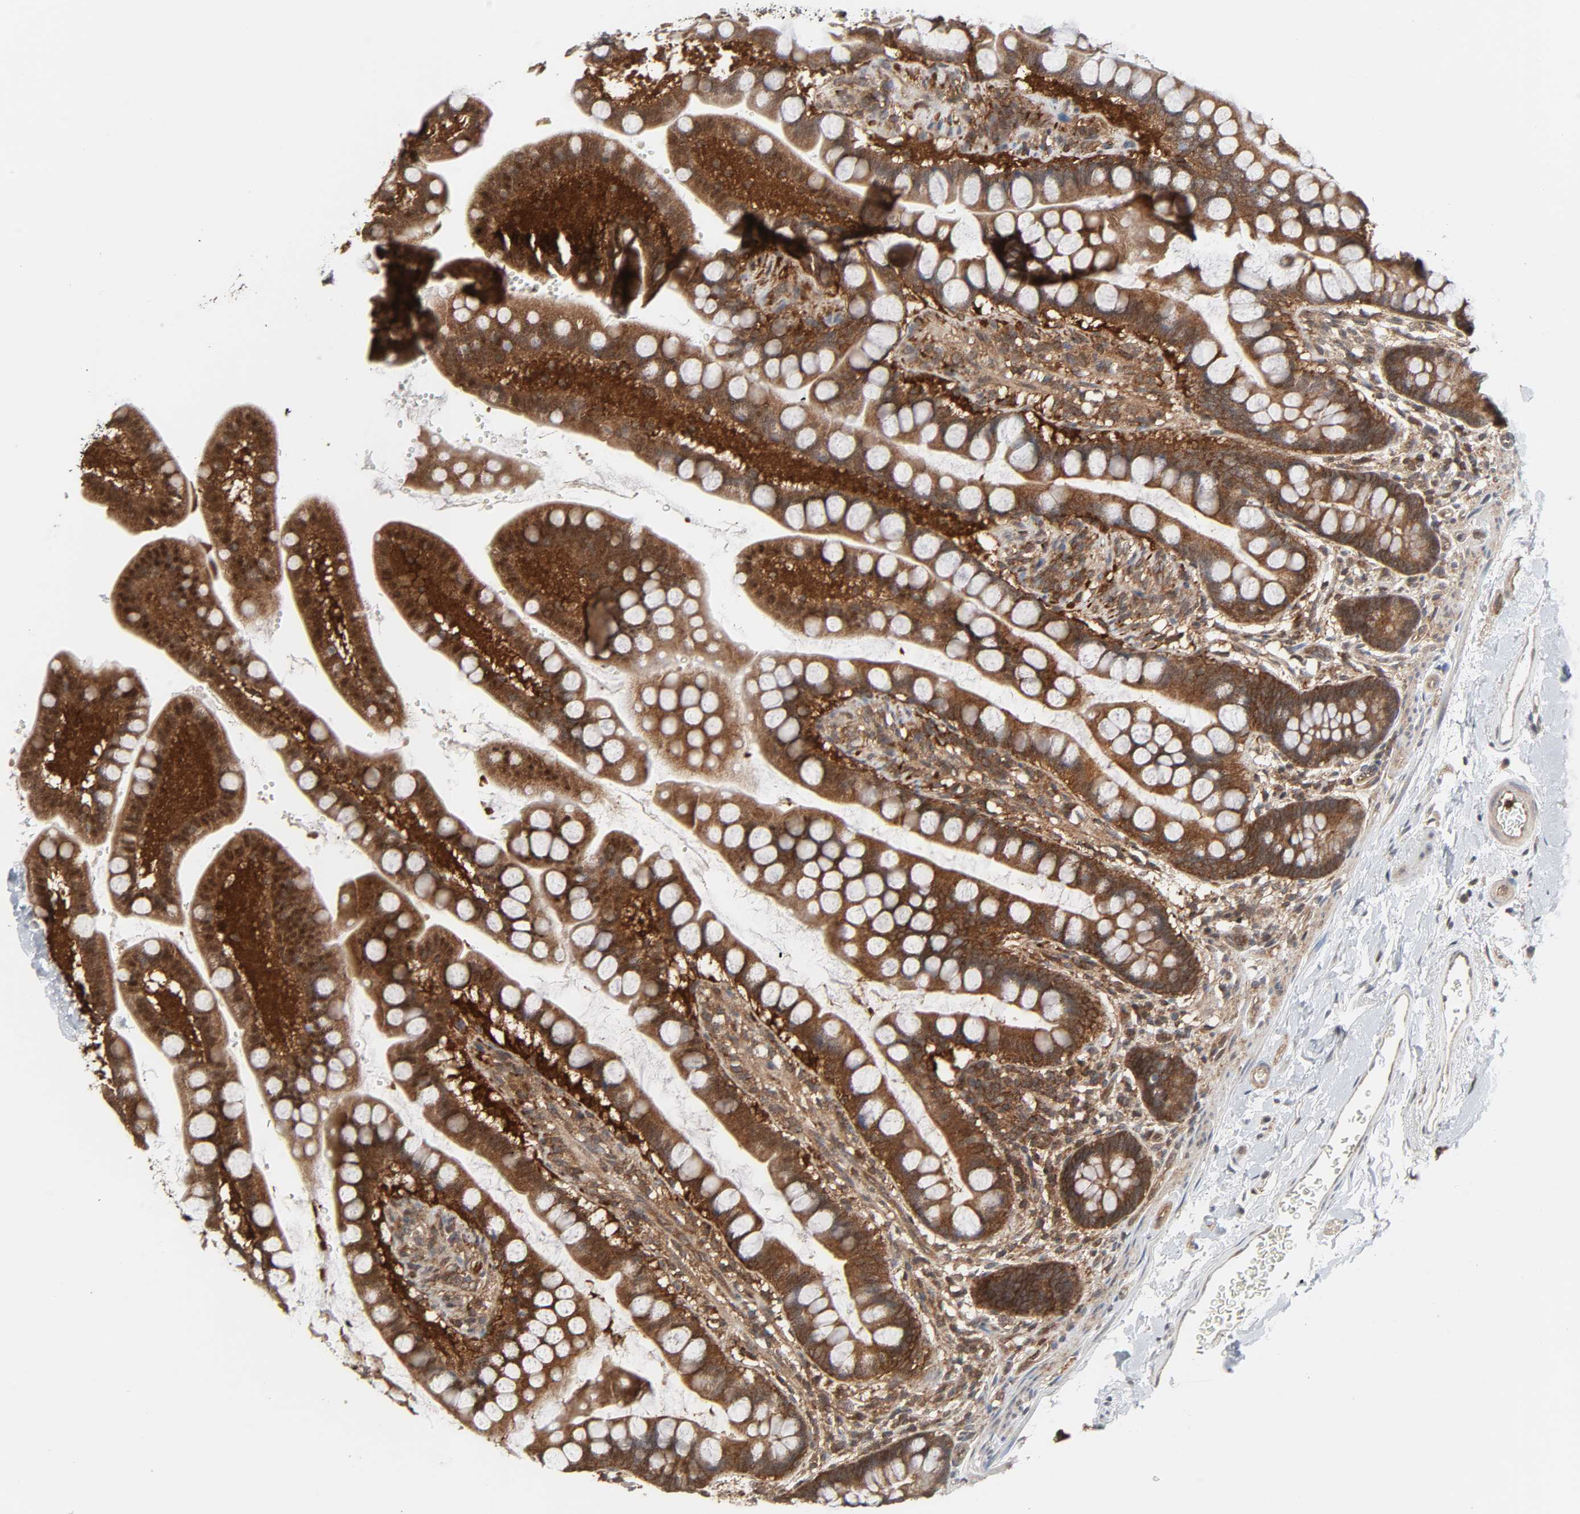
{"staining": {"intensity": "strong", "quantity": ">75%", "location": "cytoplasmic/membranous"}, "tissue": "small intestine", "cell_type": "Glandular cells", "image_type": "normal", "snomed": [{"axis": "morphology", "description": "Normal tissue, NOS"}, {"axis": "topography", "description": "Small intestine"}], "caption": "High-magnification brightfield microscopy of benign small intestine stained with DAB (3,3'-diaminobenzidine) (brown) and counterstained with hematoxylin (blue). glandular cells exhibit strong cytoplasmic/membranous staining is identified in approximately>75% of cells.", "gene": "GSK3A", "patient": {"sex": "female", "age": 58}}